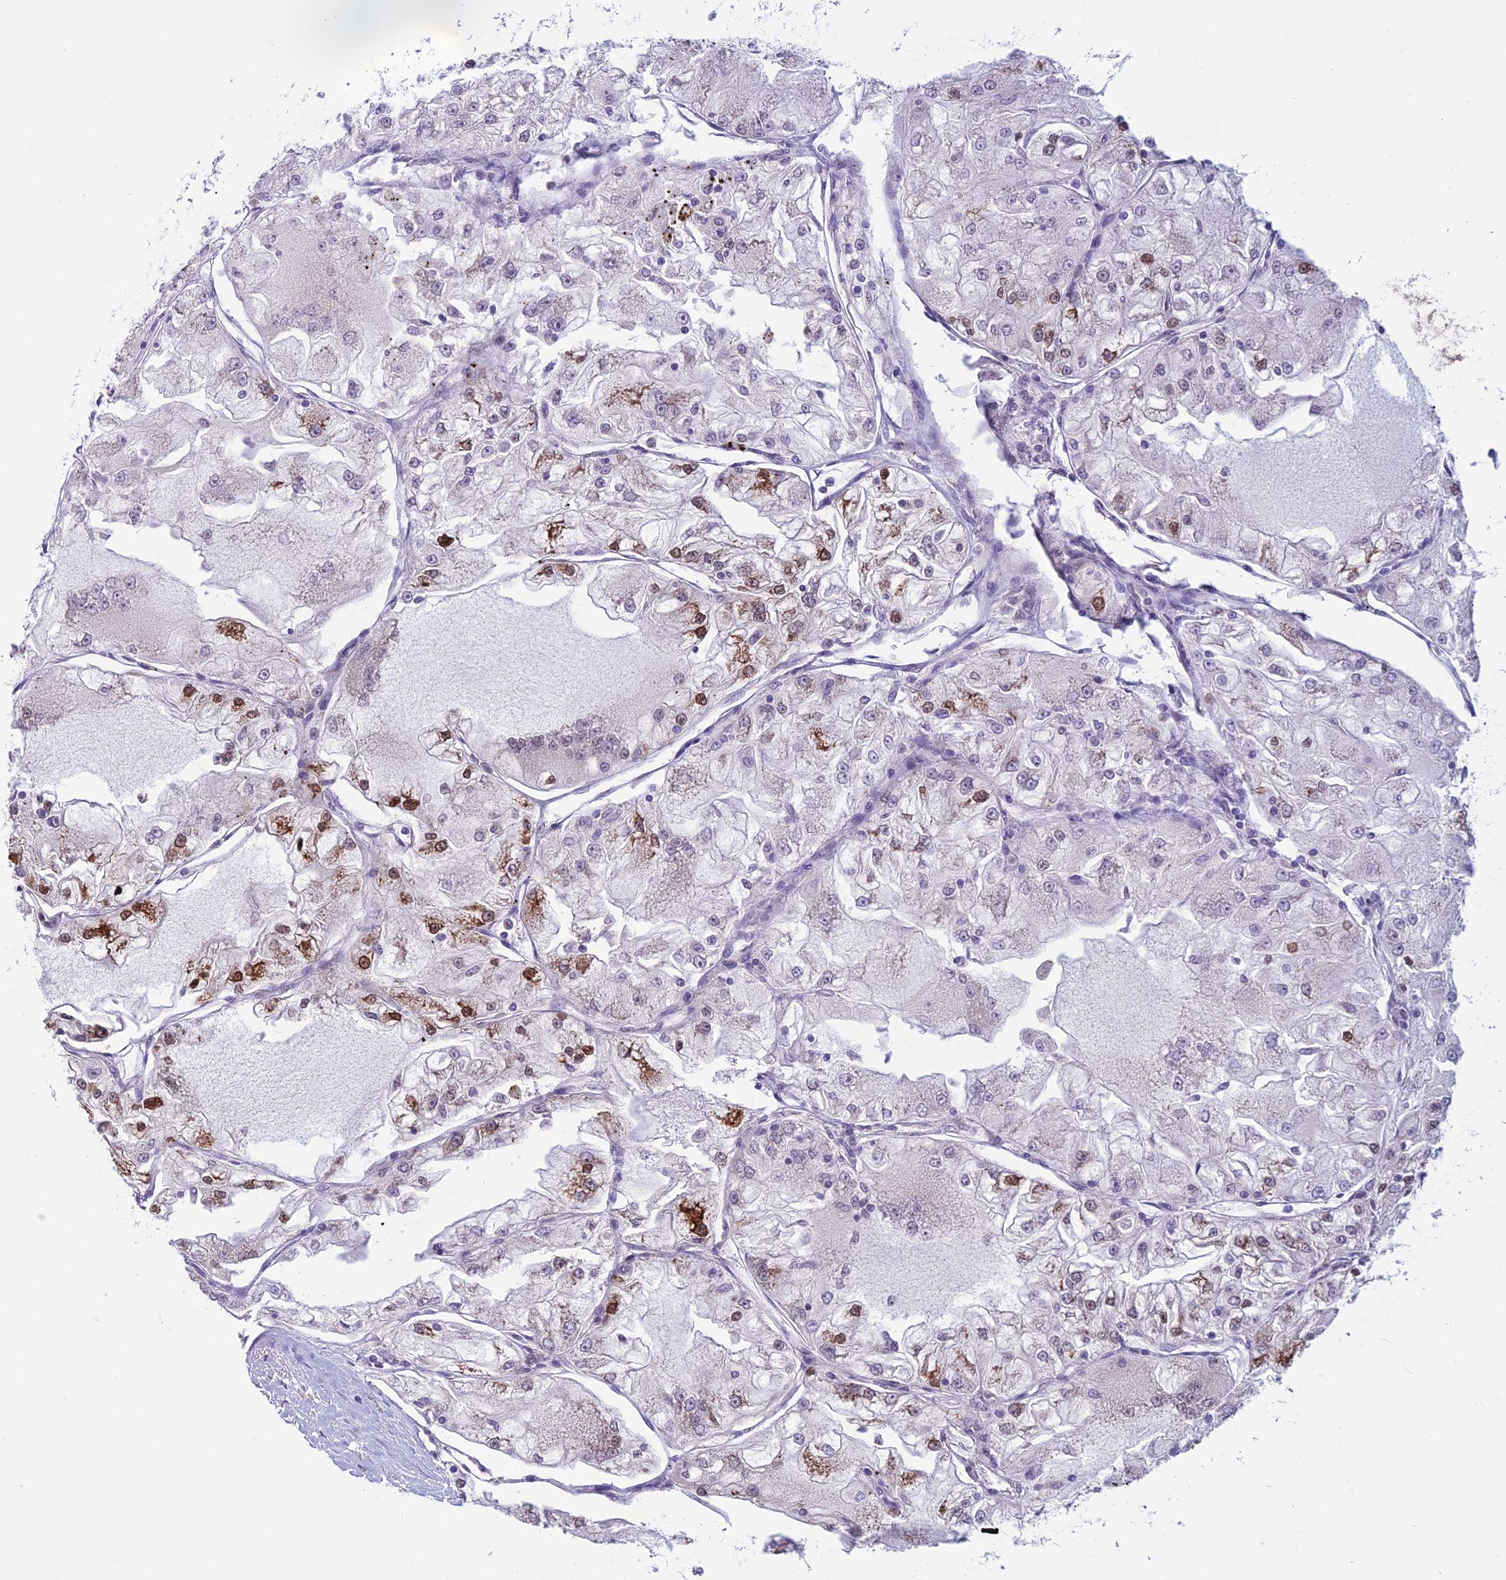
{"staining": {"intensity": "strong", "quantity": "<25%", "location": "cytoplasmic/membranous,nuclear"}, "tissue": "renal cancer", "cell_type": "Tumor cells", "image_type": "cancer", "snomed": [{"axis": "morphology", "description": "Adenocarcinoma, NOS"}, {"axis": "topography", "description": "Kidney"}], "caption": "Immunohistochemistry of human adenocarcinoma (renal) reveals medium levels of strong cytoplasmic/membranous and nuclear staining in about <25% of tumor cells. The staining is performed using DAB (3,3'-diaminobenzidine) brown chromogen to label protein expression. The nuclei are counter-stained blue using hematoxylin.", "gene": "MIS12", "patient": {"sex": "female", "age": 72}}